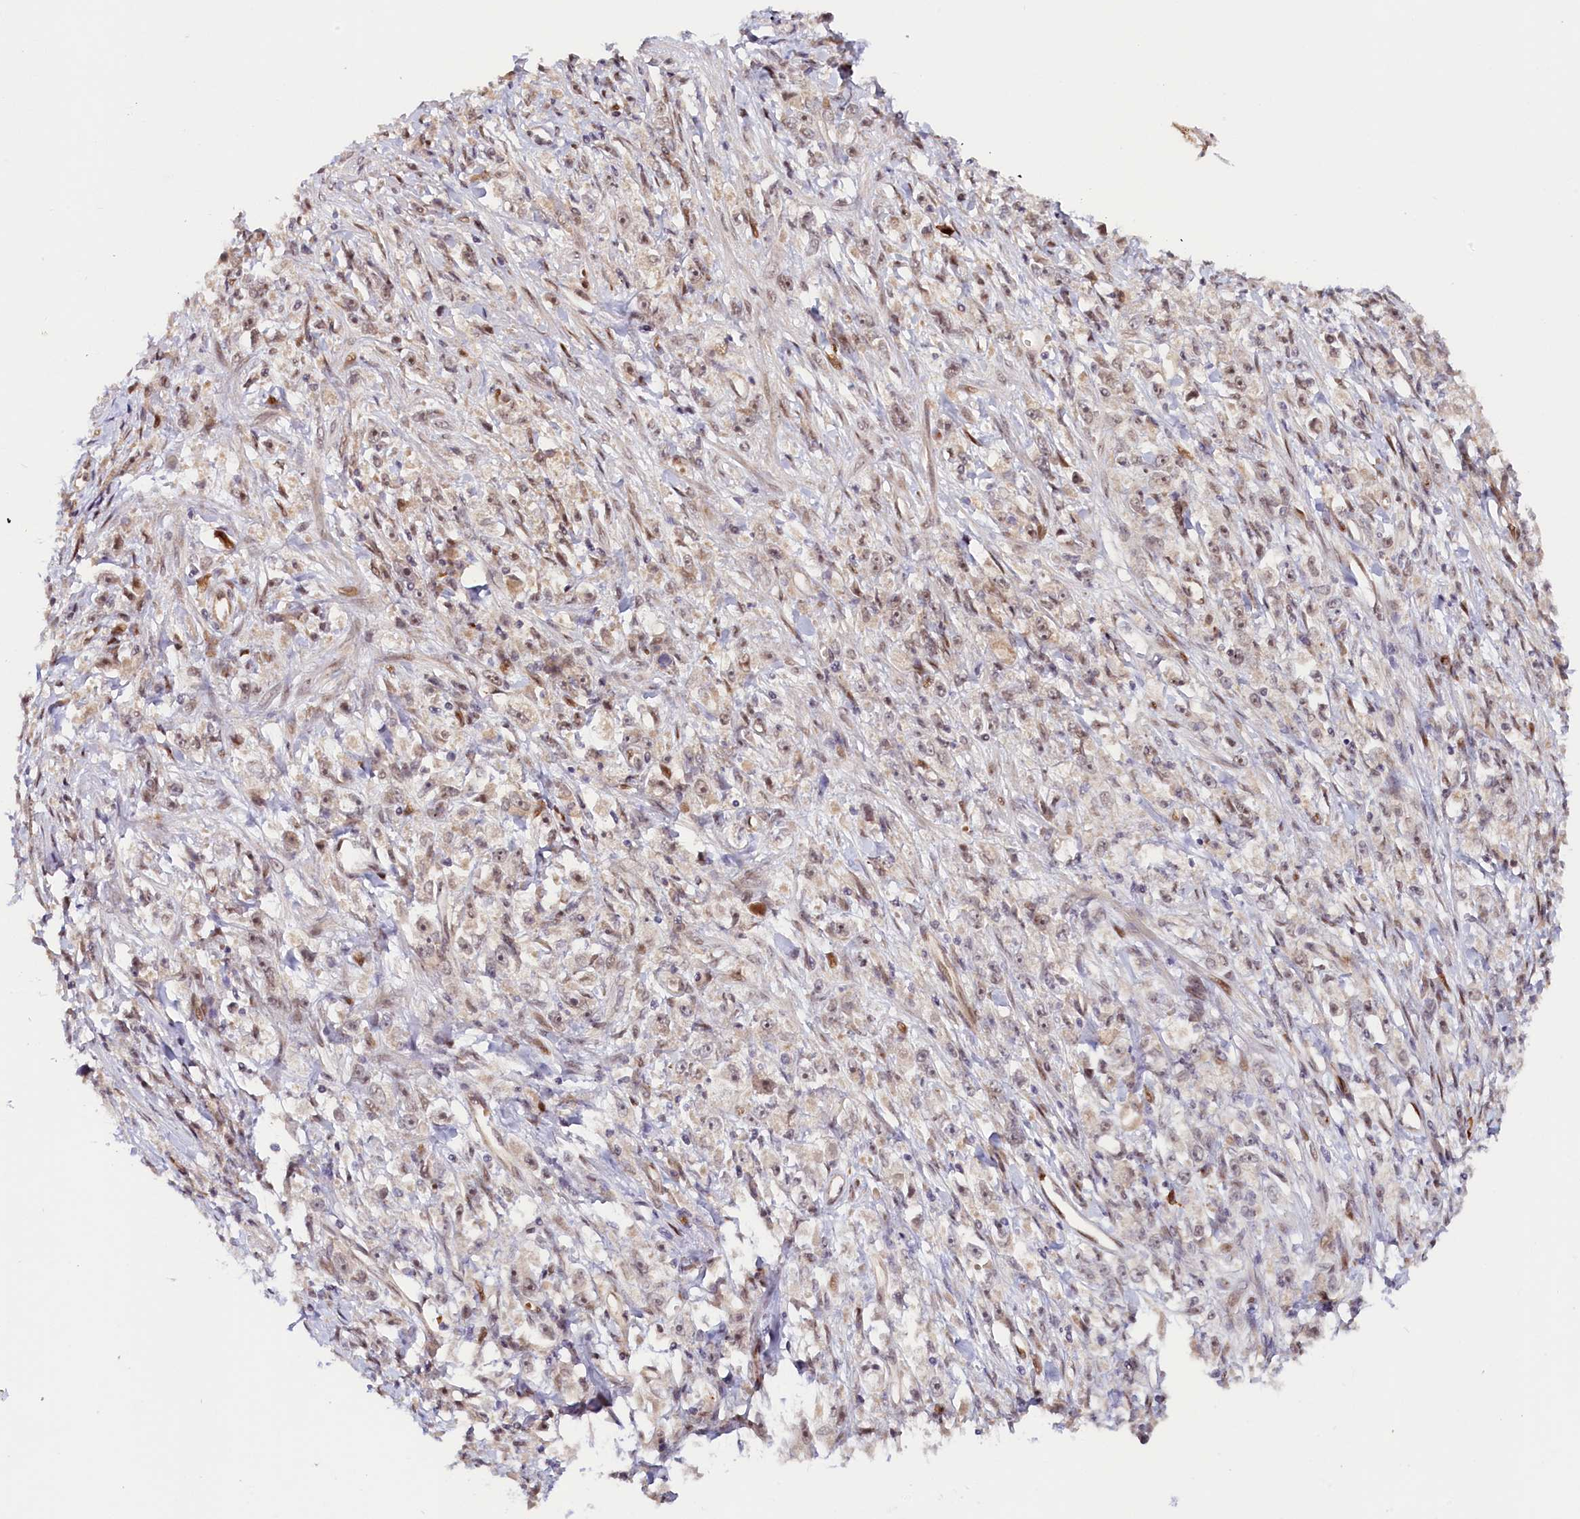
{"staining": {"intensity": "moderate", "quantity": "<25%", "location": "nuclear"}, "tissue": "stomach cancer", "cell_type": "Tumor cells", "image_type": "cancer", "snomed": [{"axis": "morphology", "description": "Adenocarcinoma, NOS"}, {"axis": "topography", "description": "Stomach"}], "caption": "Immunohistochemical staining of adenocarcinoma (stomach) shows moderate nuclear protein positivity in approximately <25% of tumor cells.", "gene": "ANKRD24", "patient": {"sex": "female", "age": 59}}